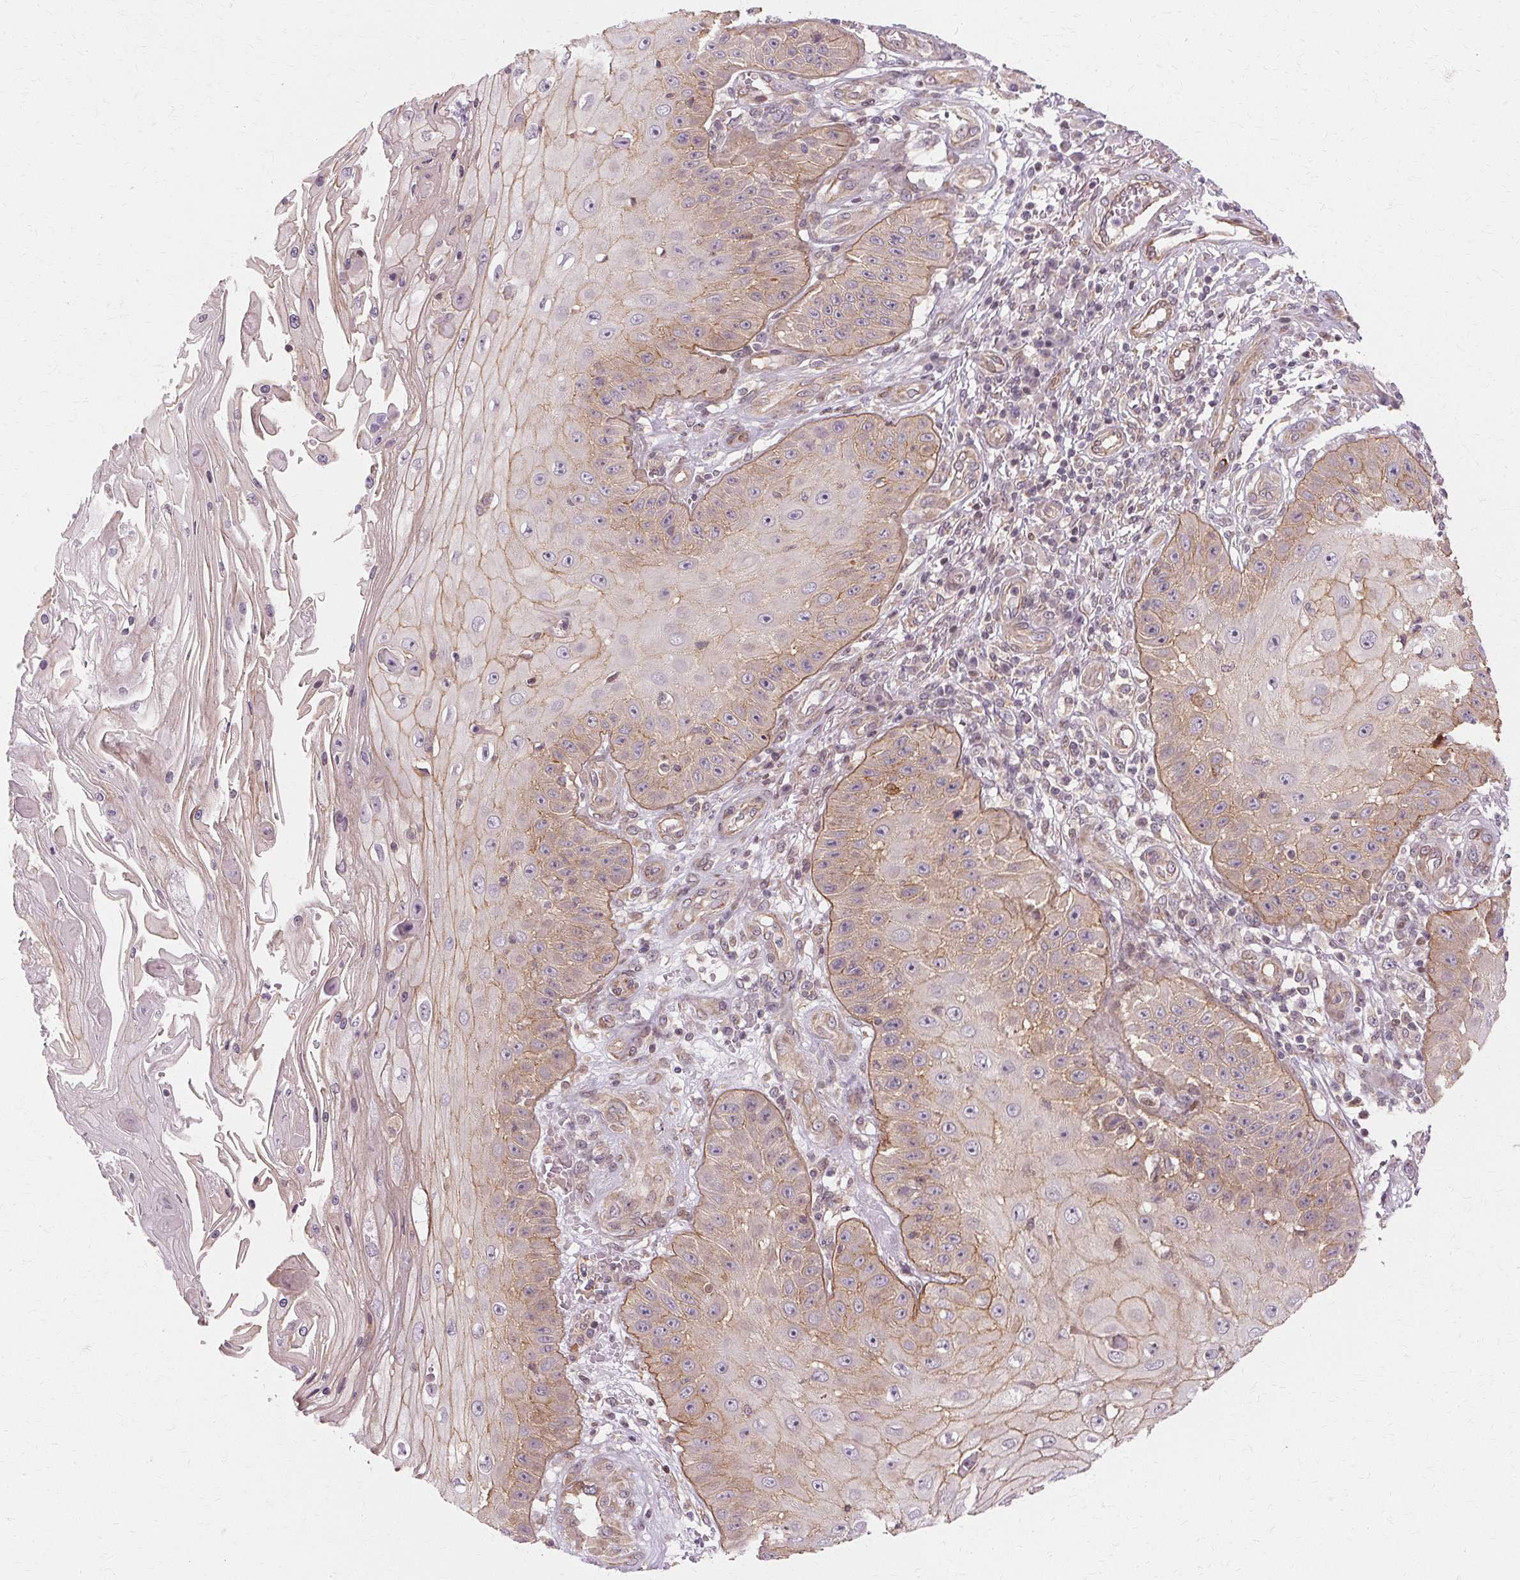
{"staining": {"intensity": "weak", "quantity": "25%-75%", "location": "cytoplasmic/membranous"}, "tissue": "skin cancer", "cell_type": "Tumor cells", "image_type": "cancer", "snomed": [{"axis": "morphology", "description": "Squamous cell carcinoma, NOS"}, {"axis": "topography", "description": "Skin"}], "caption": "Immunohistochemistry staining of skin cancer, which demonstrates low levels of weak cytoplasmic/membranous expression in approximately 25%-75% of tumor cells indicating weak cytoplasmic/membranous protein positivity. The staining was performed using DAB (brown) for protein detection and nuclei were counterstained in hematoxylin (blue).", "gene": "USP8", "patient": {"sex": "male", "age": 70}}